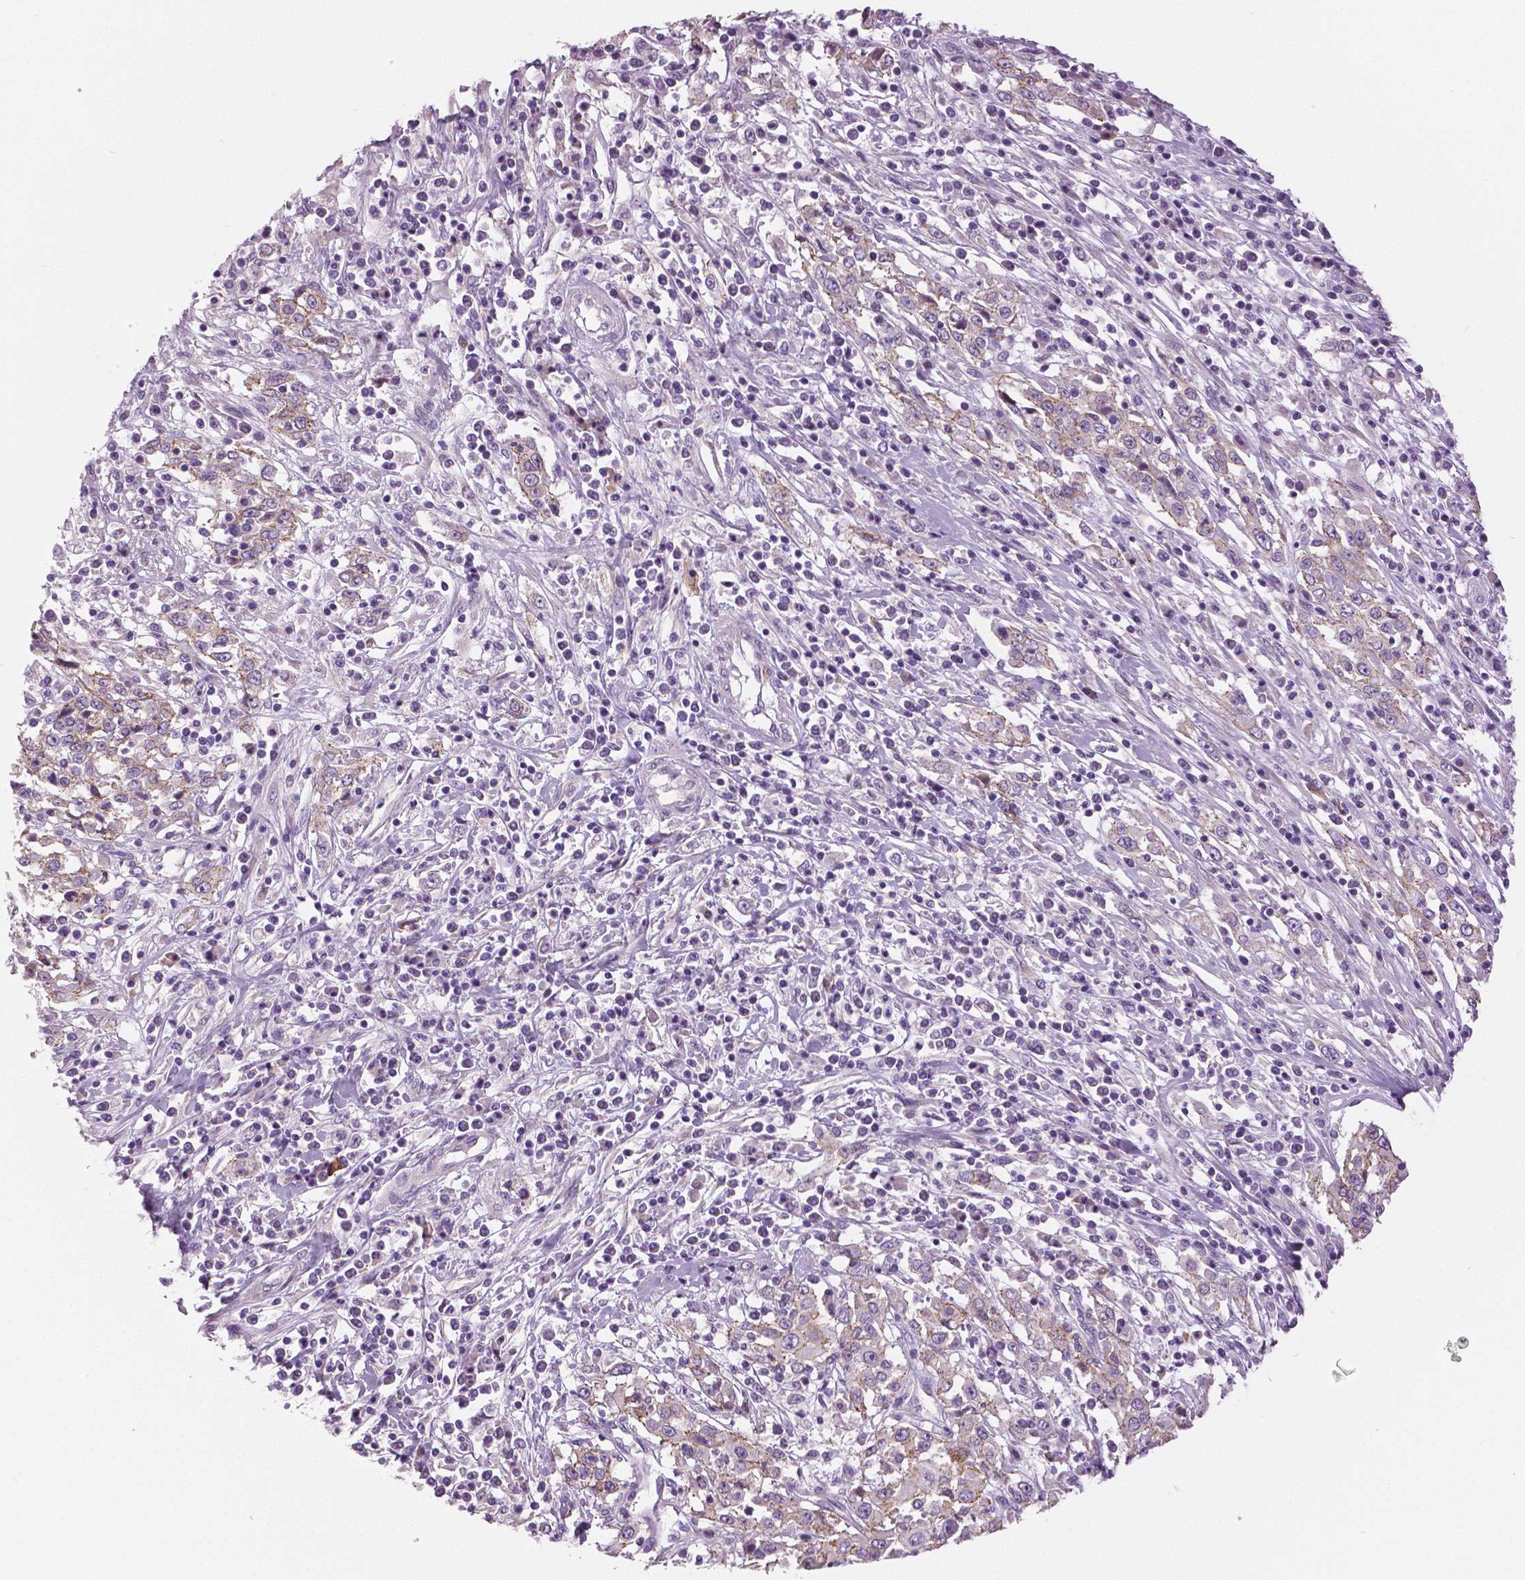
{"staining": {"intensity": "weak", "quantity": "<25%", "location": "cytoplasmic/membranous"}, "tissue": "cervical cancer", "cell_type": "Tumor cells", "image_type": "cancer", "snomed": [{"axis": "morphology", "description": "Adenocarcinoma, NOS"}, {"axis": "topography", "description": "Cervix"}], "caption": "Immunohistochemical staining of cervical cancer exhibits no significant staining in tumor cells.", "gene": "SERPINI1", "patient": {"sex": "female", "age": 40}}